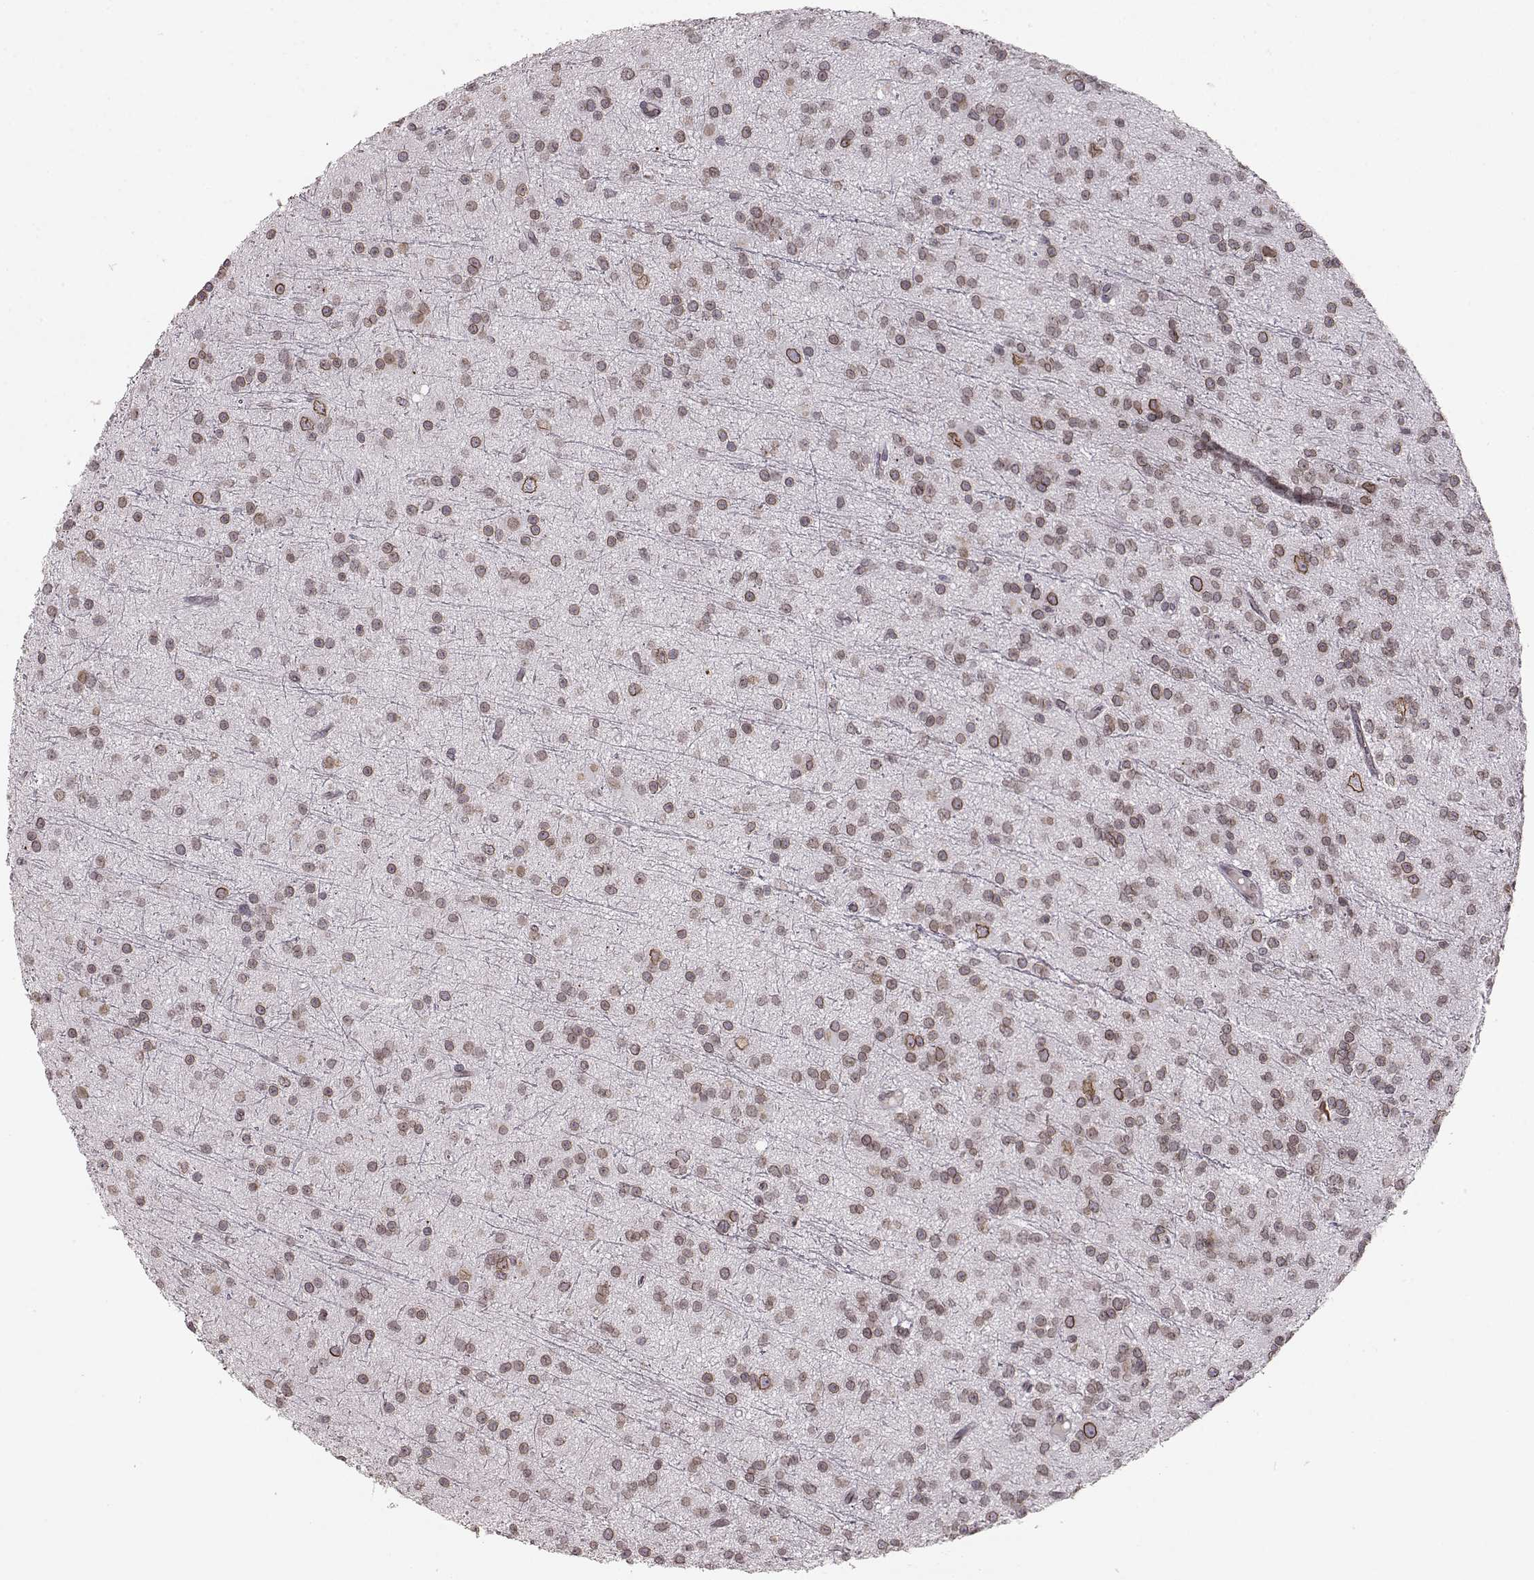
{"staining": {"intensity": "moderate", "quantity": ">75%", "location": "cytoplasmic/membranous,nuclear"}, "tissue": "glioma", "cell_type": "Tumor cells", "image_type": "cancer", "snomed": [{"axis": "morphology", "description": "Glioma, malignant, Low grade"}, {"axis": "topography", "description": "Brain"}], "caption": "Immunohistochemical staining of human glioma reveals moderate cytoplasmic/membranous and nuclear protein expression in approximately >75% of tumor cells.", "gene": "DCAF12", "patient": {"sex": "male", "age": 27}}